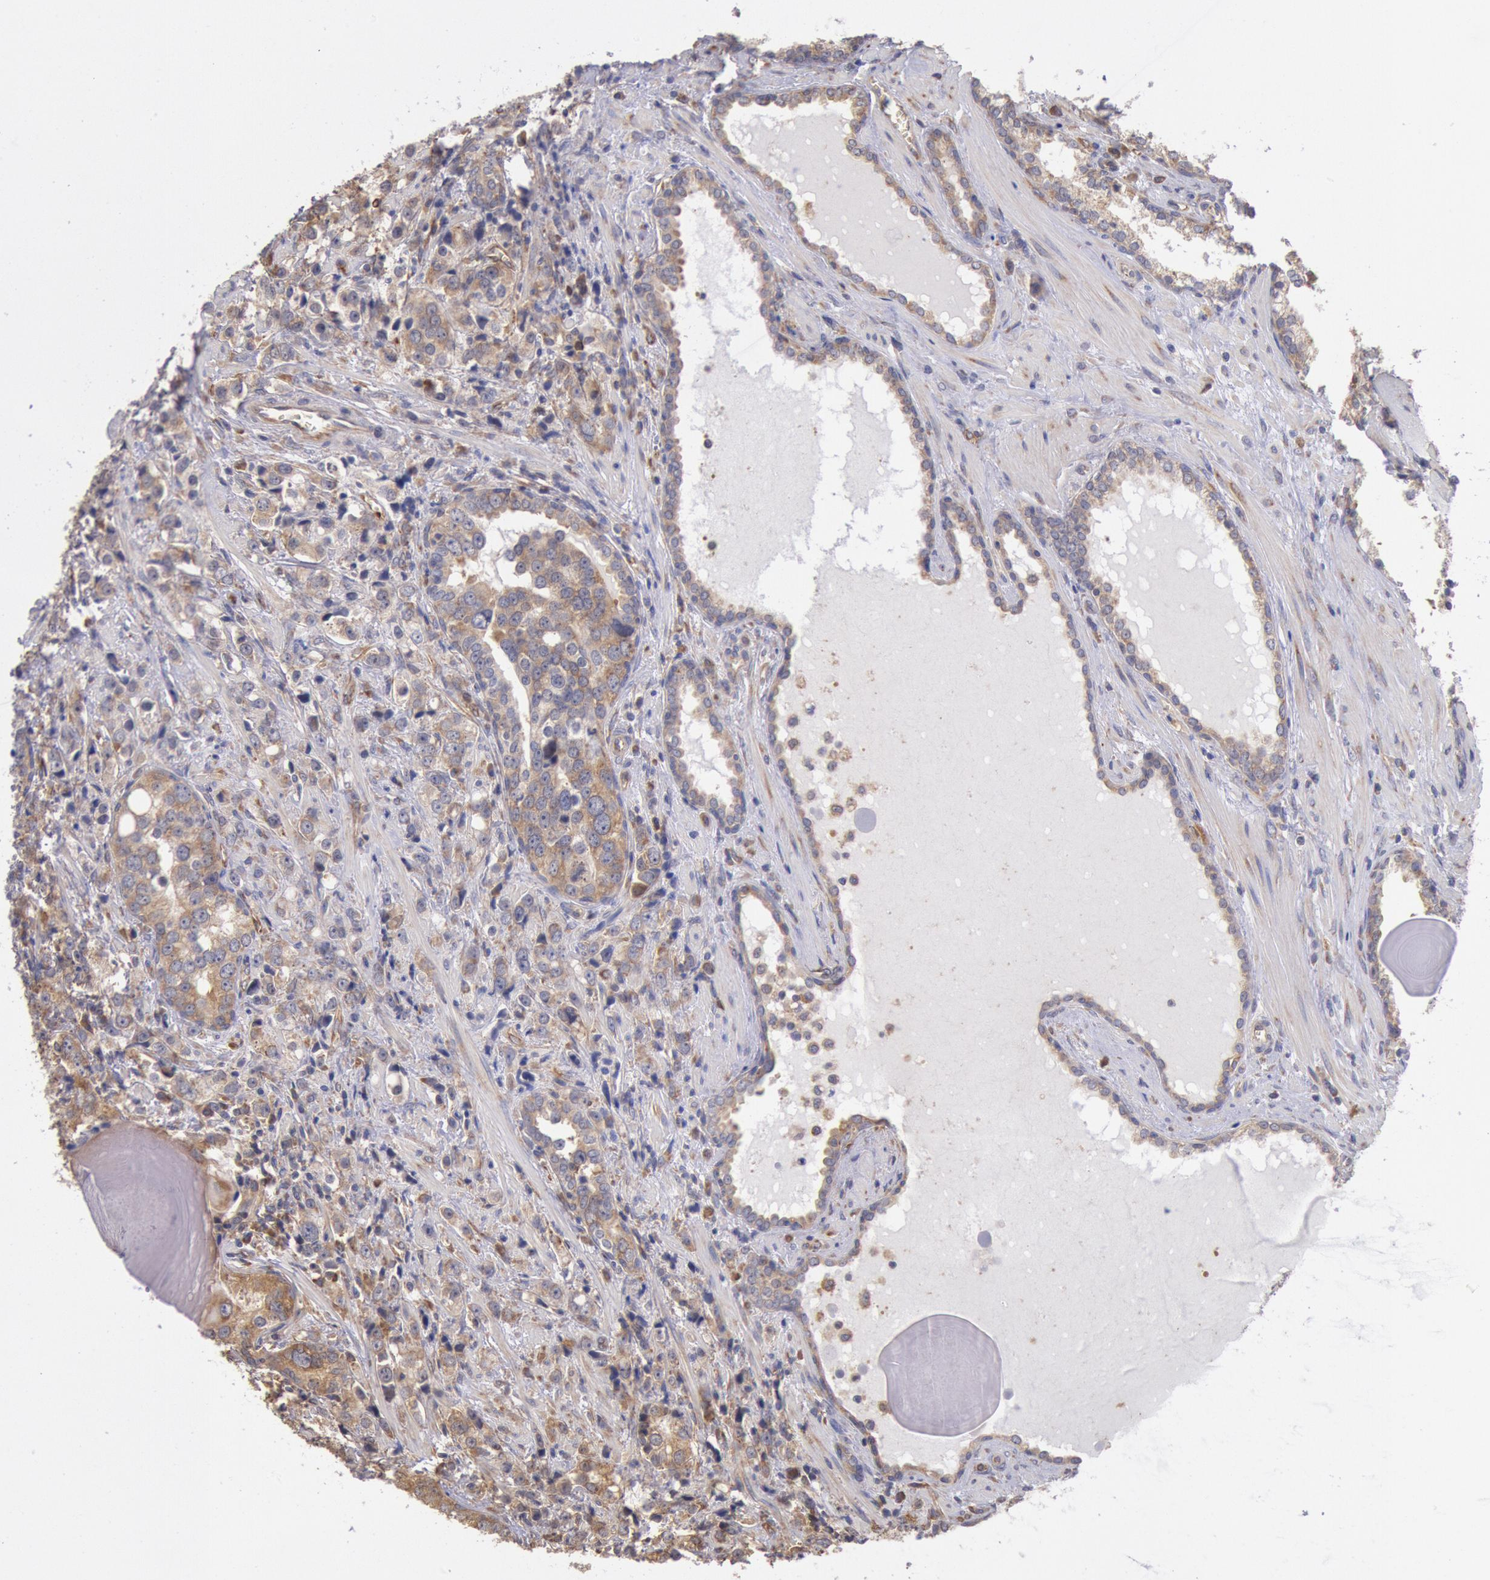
{"staining": {"intensity": "weak", "quantity": ">75%", "location": "cytoplasmic/membranous"}, "tissue": "prostate cancer", "cell_type": "Tumor cells", "image_type": "cancer", "snomed": [{"axis": "morphology", "description": "Adenocarcinoma, High grade"}, {"axis": "topography", "description": "Prostate"}], "caption": "This photomicrograph displays immunohistochemistry (IHC) staining of human prostate cancer (adenocarcinoma (high-grade)), with low weak cytoplasmic/membranous staining in approximately >75% of tumor cells.", "gene": "DRG1", "patient": {"sex": "male", "age": 71}}